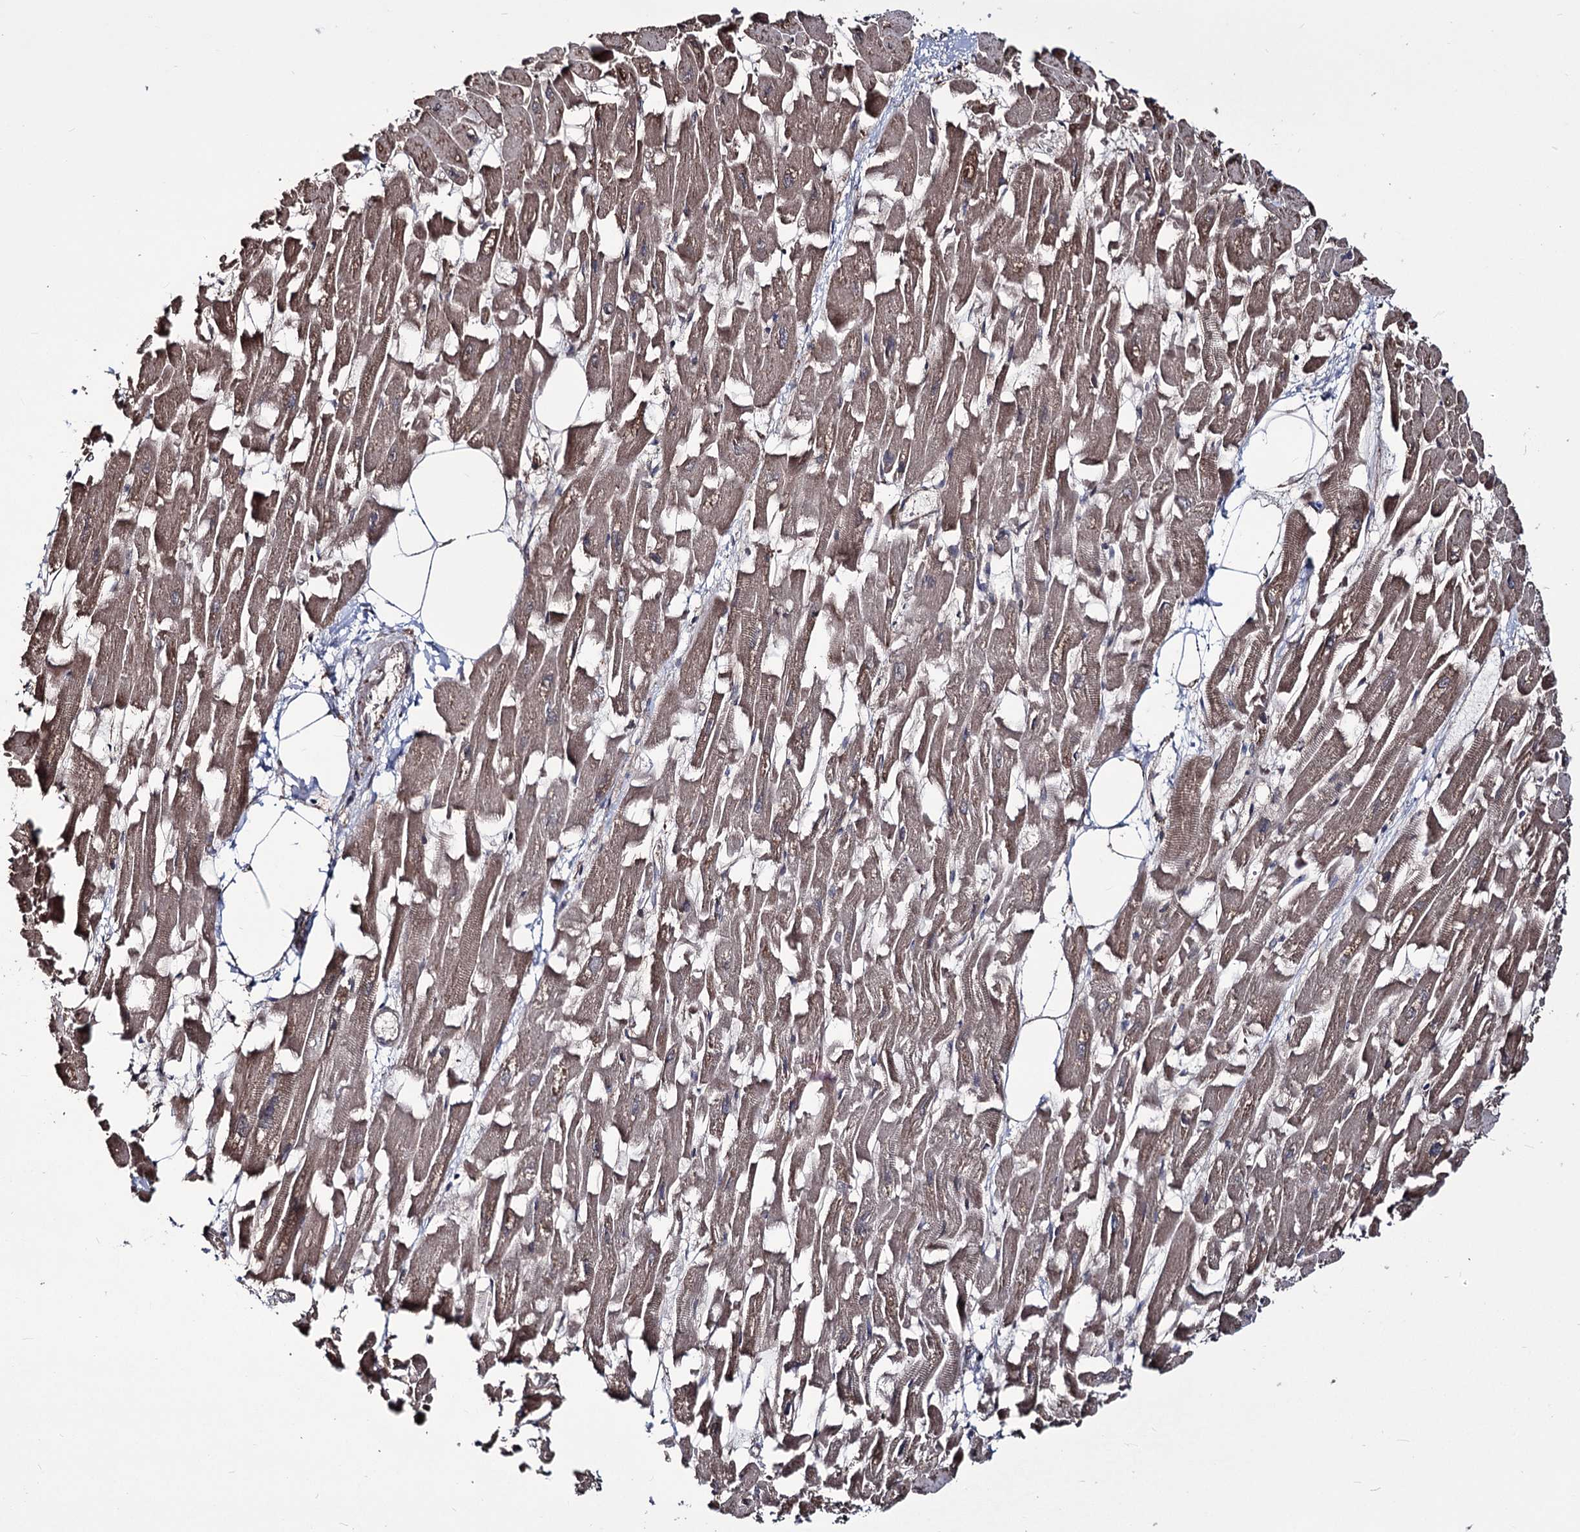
{"staining": {"intensity": "moderate", "quantity": ">75%", "location": "cytoplasmic/membranous"}, "tissue": "heart muscle", "cell_type": "Cardiomyocytes", "image_type": "normal", "snomed": [{"axis": "morphology", "description": "Normal tissue, NOS"}, {"axis": "topography", "description": "Heart"}], "caption": "Brown immunohistochemical staining in benign heart muscle displays moderate cytoplasmic/membranous positivity in about >75% of cardiomyocytes.", "gene": "CREB3L4", "patient": {"sex": "female", "age": 64}}